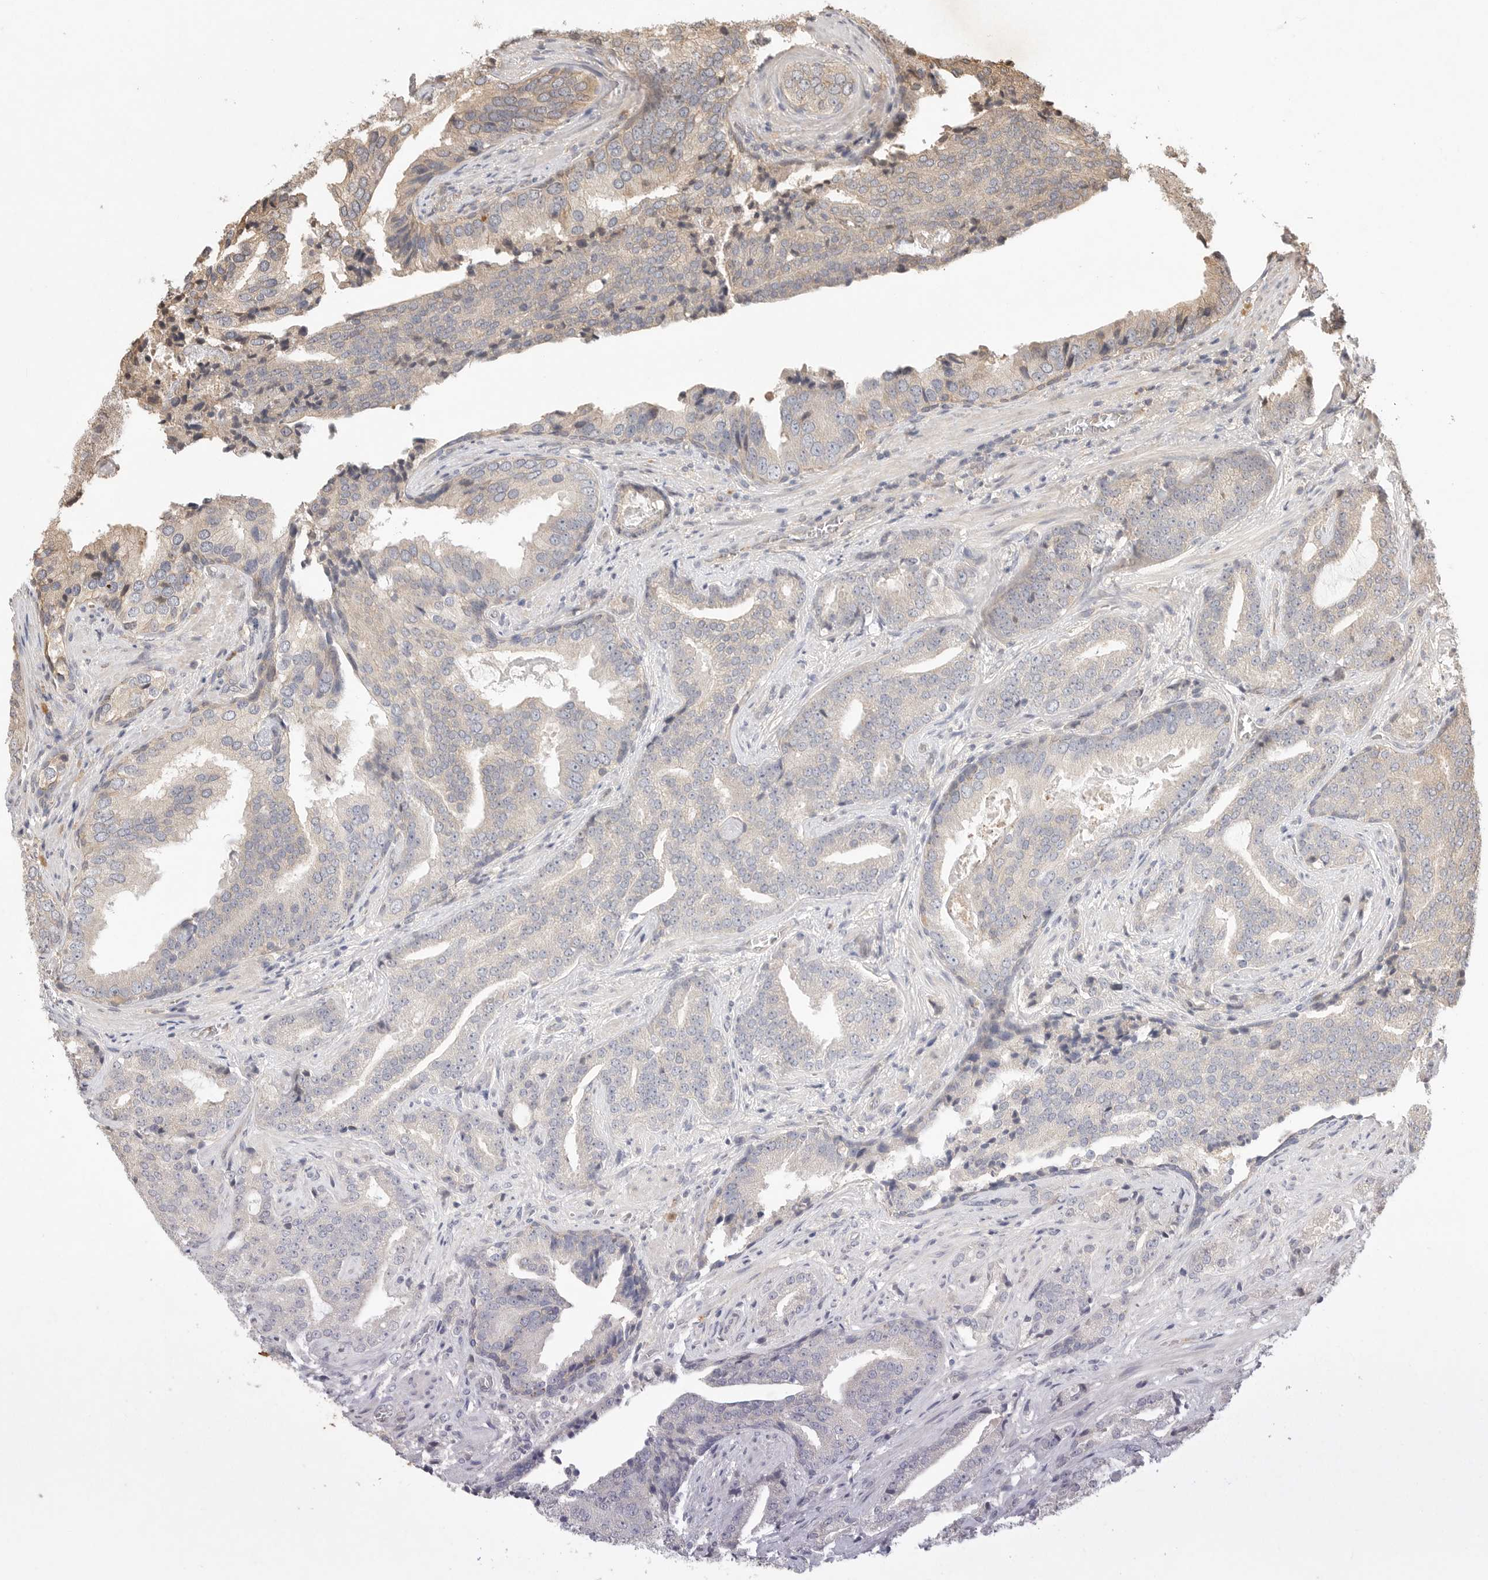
{"staining": {"intensity": "negative", "quantity": "none", "location": "none"}, "tissue": "prostate cancer", "cell_type": "Tumor cells", "image_type": "cancer", "snomed": [{"axis": "morphology", "description": "Adenocarcinoma, Low grade"}, {"axis": "topography", "description": "Prostate"}], "caption": "This is an IHC histopathology image of prostate cancer (adenocarcinoma (low-grade)). There is no positivity in tumor cells.", "gene": "PRMT3", "patient": {"sex": "male", "age": 67}}